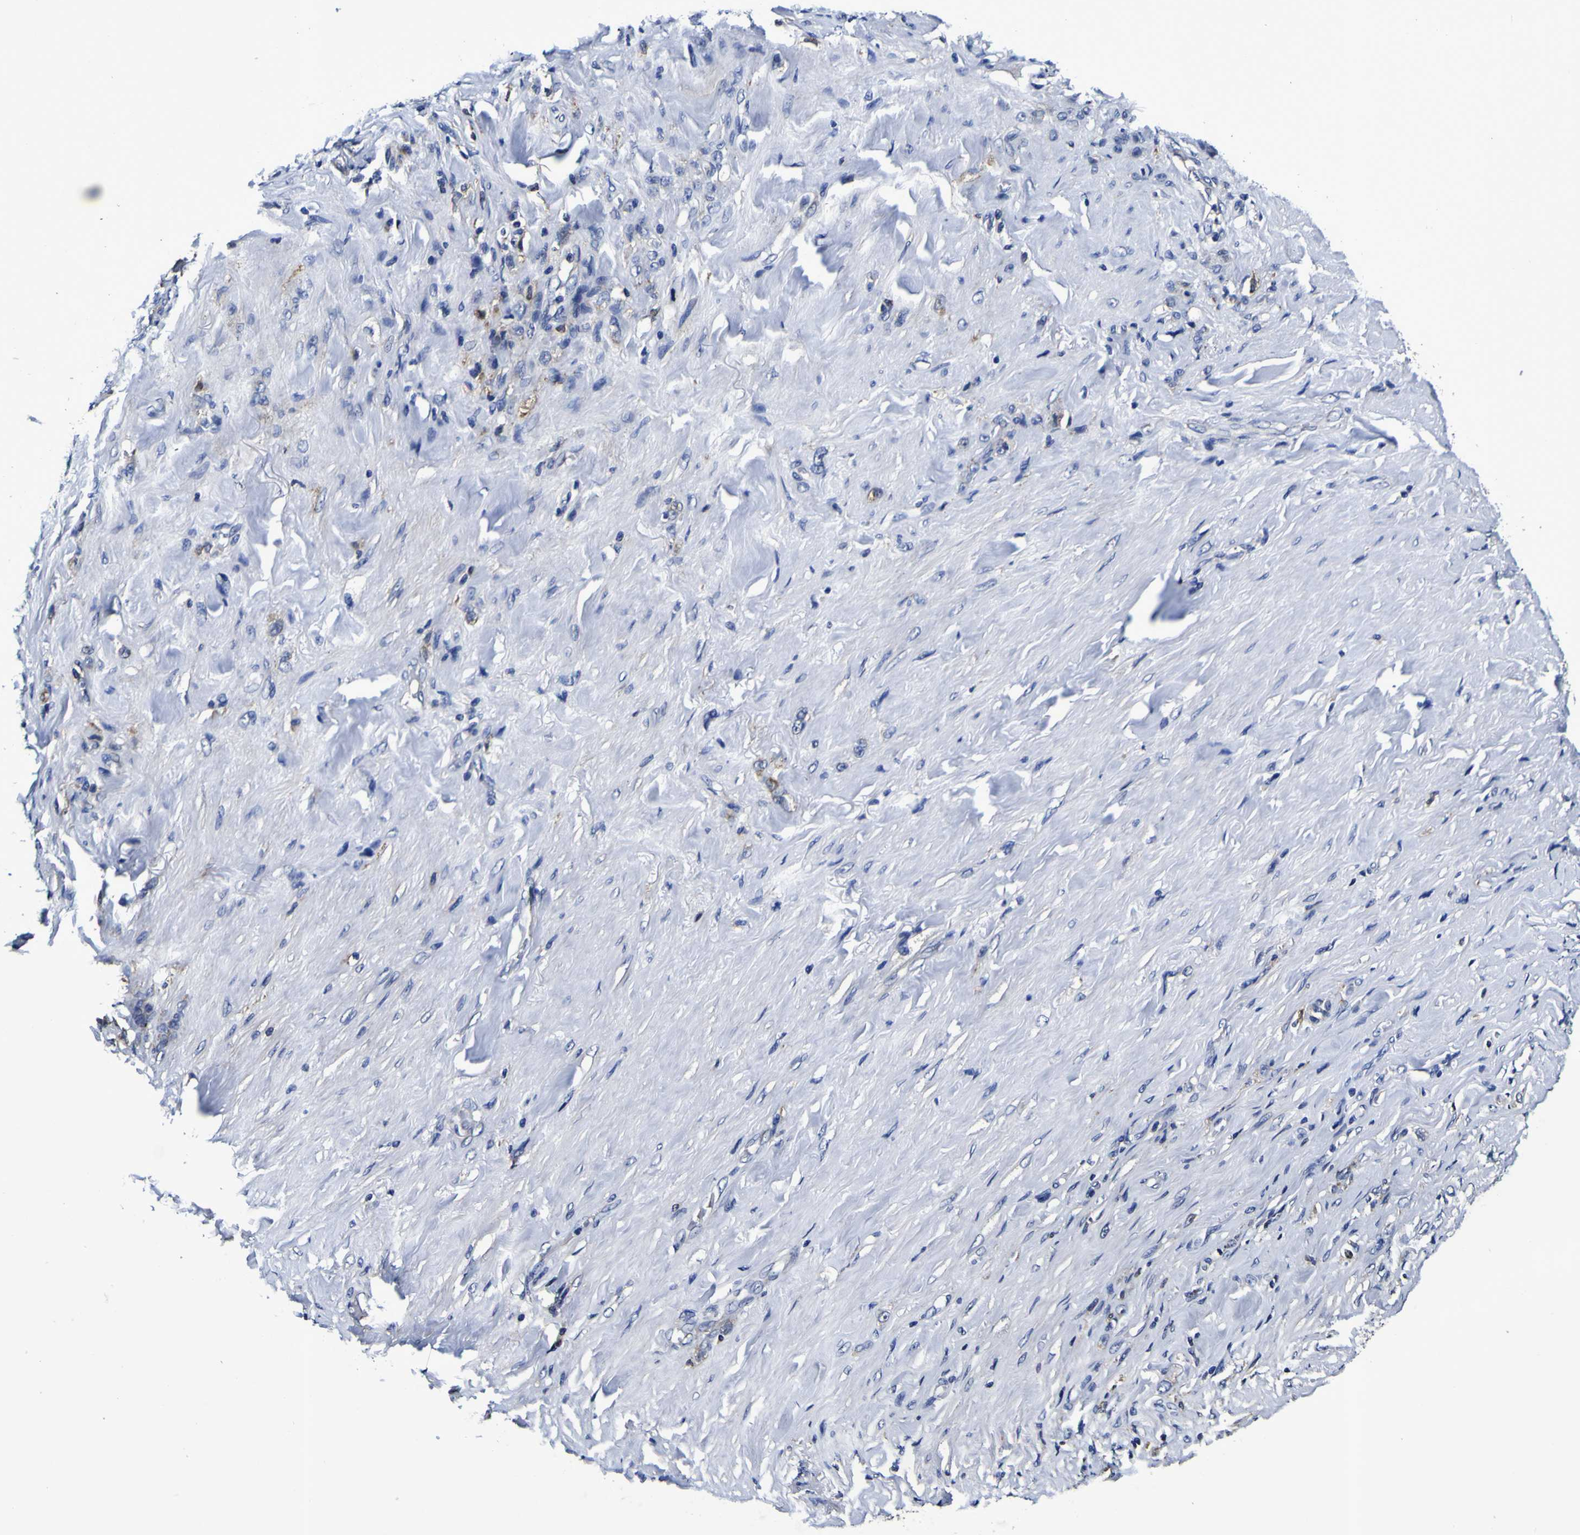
{"staining": {"intensity": "negative", "quantity": "none", "location": "none"}, "tissue": "stomach cancer", "cell_type": "Tumor cells", "image_type": "cancer", "snomed": [{"axis": "morphology", "description": "Adenocarcinoma, NOS"}, {"axis": "topography", "description": "Stomach"}], "caption": "IHC photomicrograph of neoplastic tissue: human adenocarcinoma (stomach) stained with DAB demonstrates no significant protein positivity in tumor cells.", "gene": "GPX1", "patient": {"sex": "male", "age": 82}}